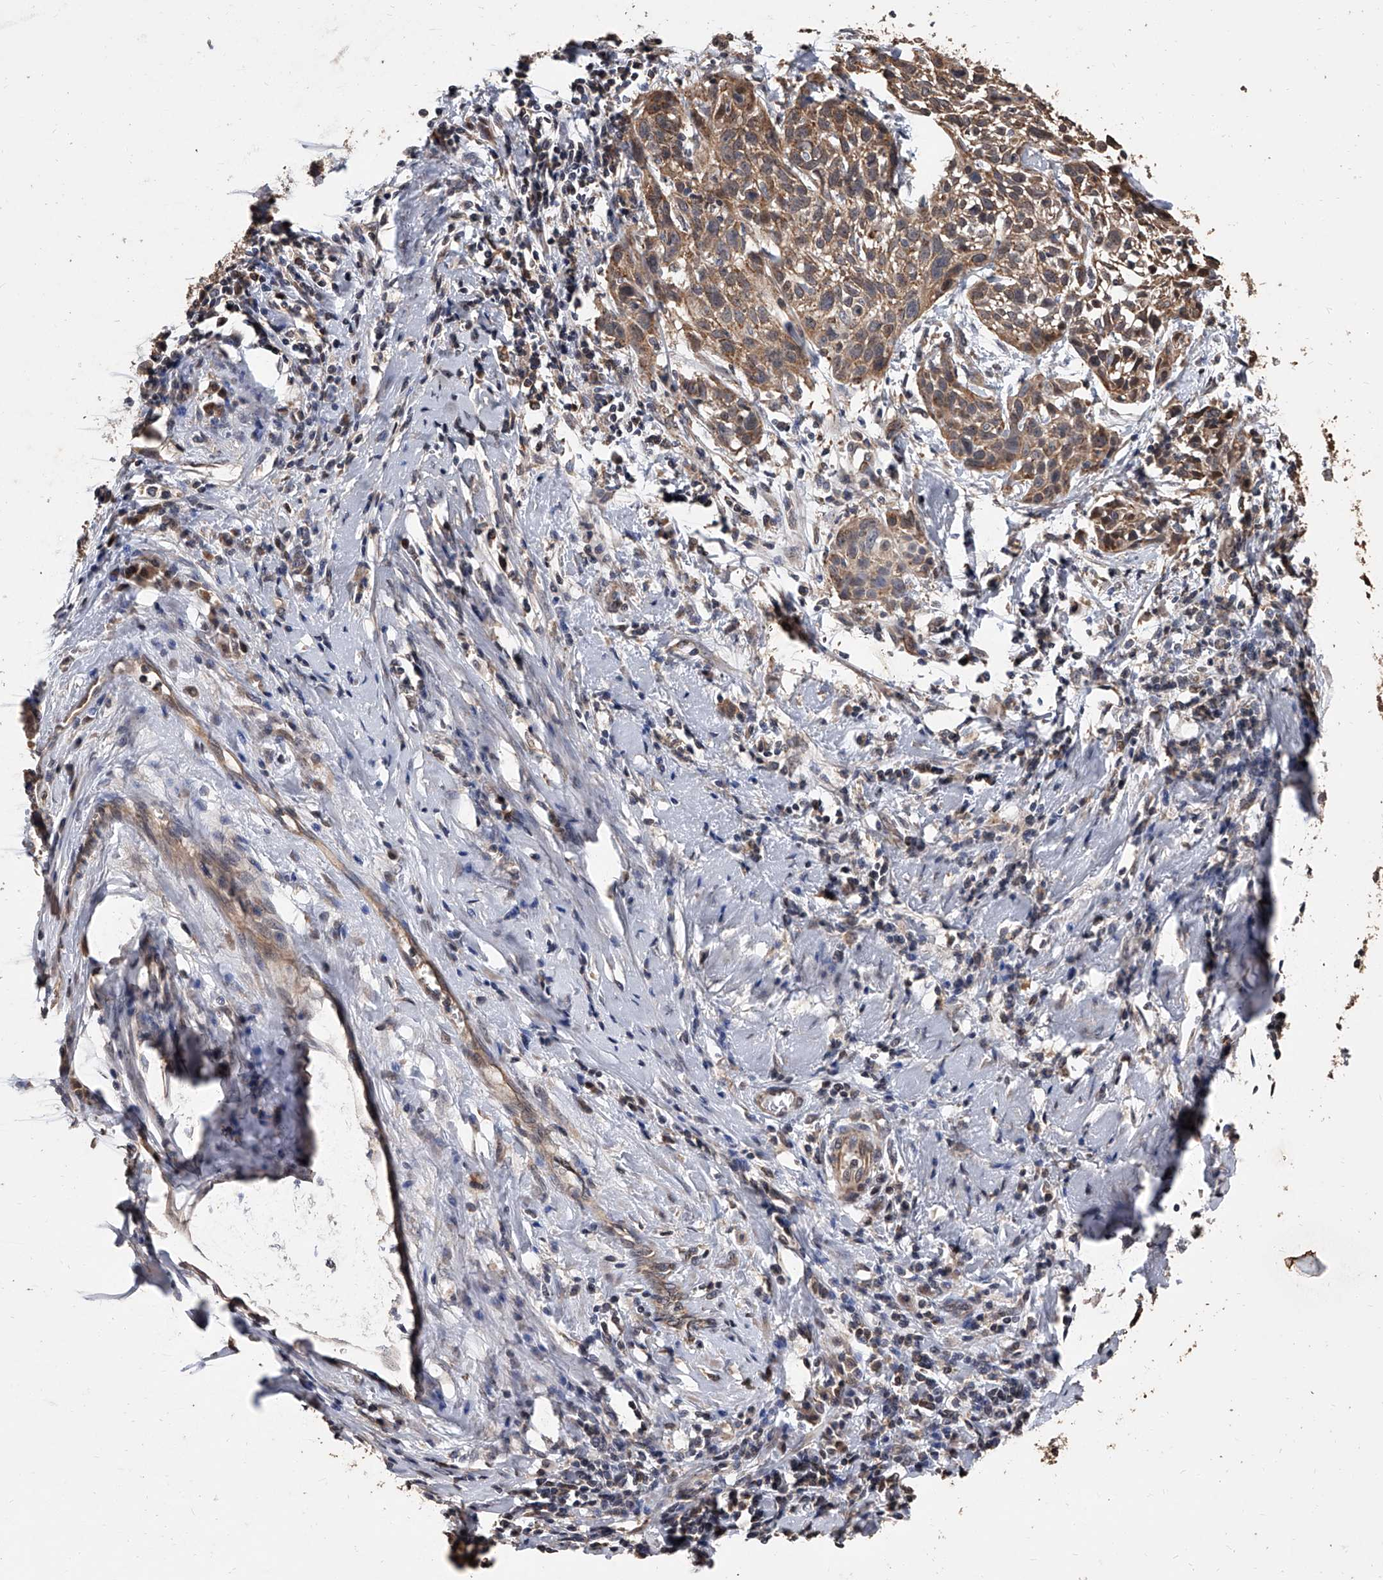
{"staining": {"intensity": "moderate", "quantity": ">75%", "location": "cytoplasmic/membranous,nuclear"}, "tissue": "cervical cancer", "cell_type": "Tumor cells", "image_type": "cancer", "snomed": [{"axis": "morphology", "description": "Squamous cell carcinoma, NOS"}, {"axis": "topography", "description": "Cervix"}], "caption": "IHC (DAB (3,3'-diaminobenzidine)) staining of cervical cancer (squamous cell carcinoma) exhibits moderate cytoplasmic/membranous and nuclear protein staining in approximately >75% of tumor cells. (IHC, brightfield microscopy, high magnification).", "gene": "LTV1", "patient": {"sex": "female", "age": 51}}